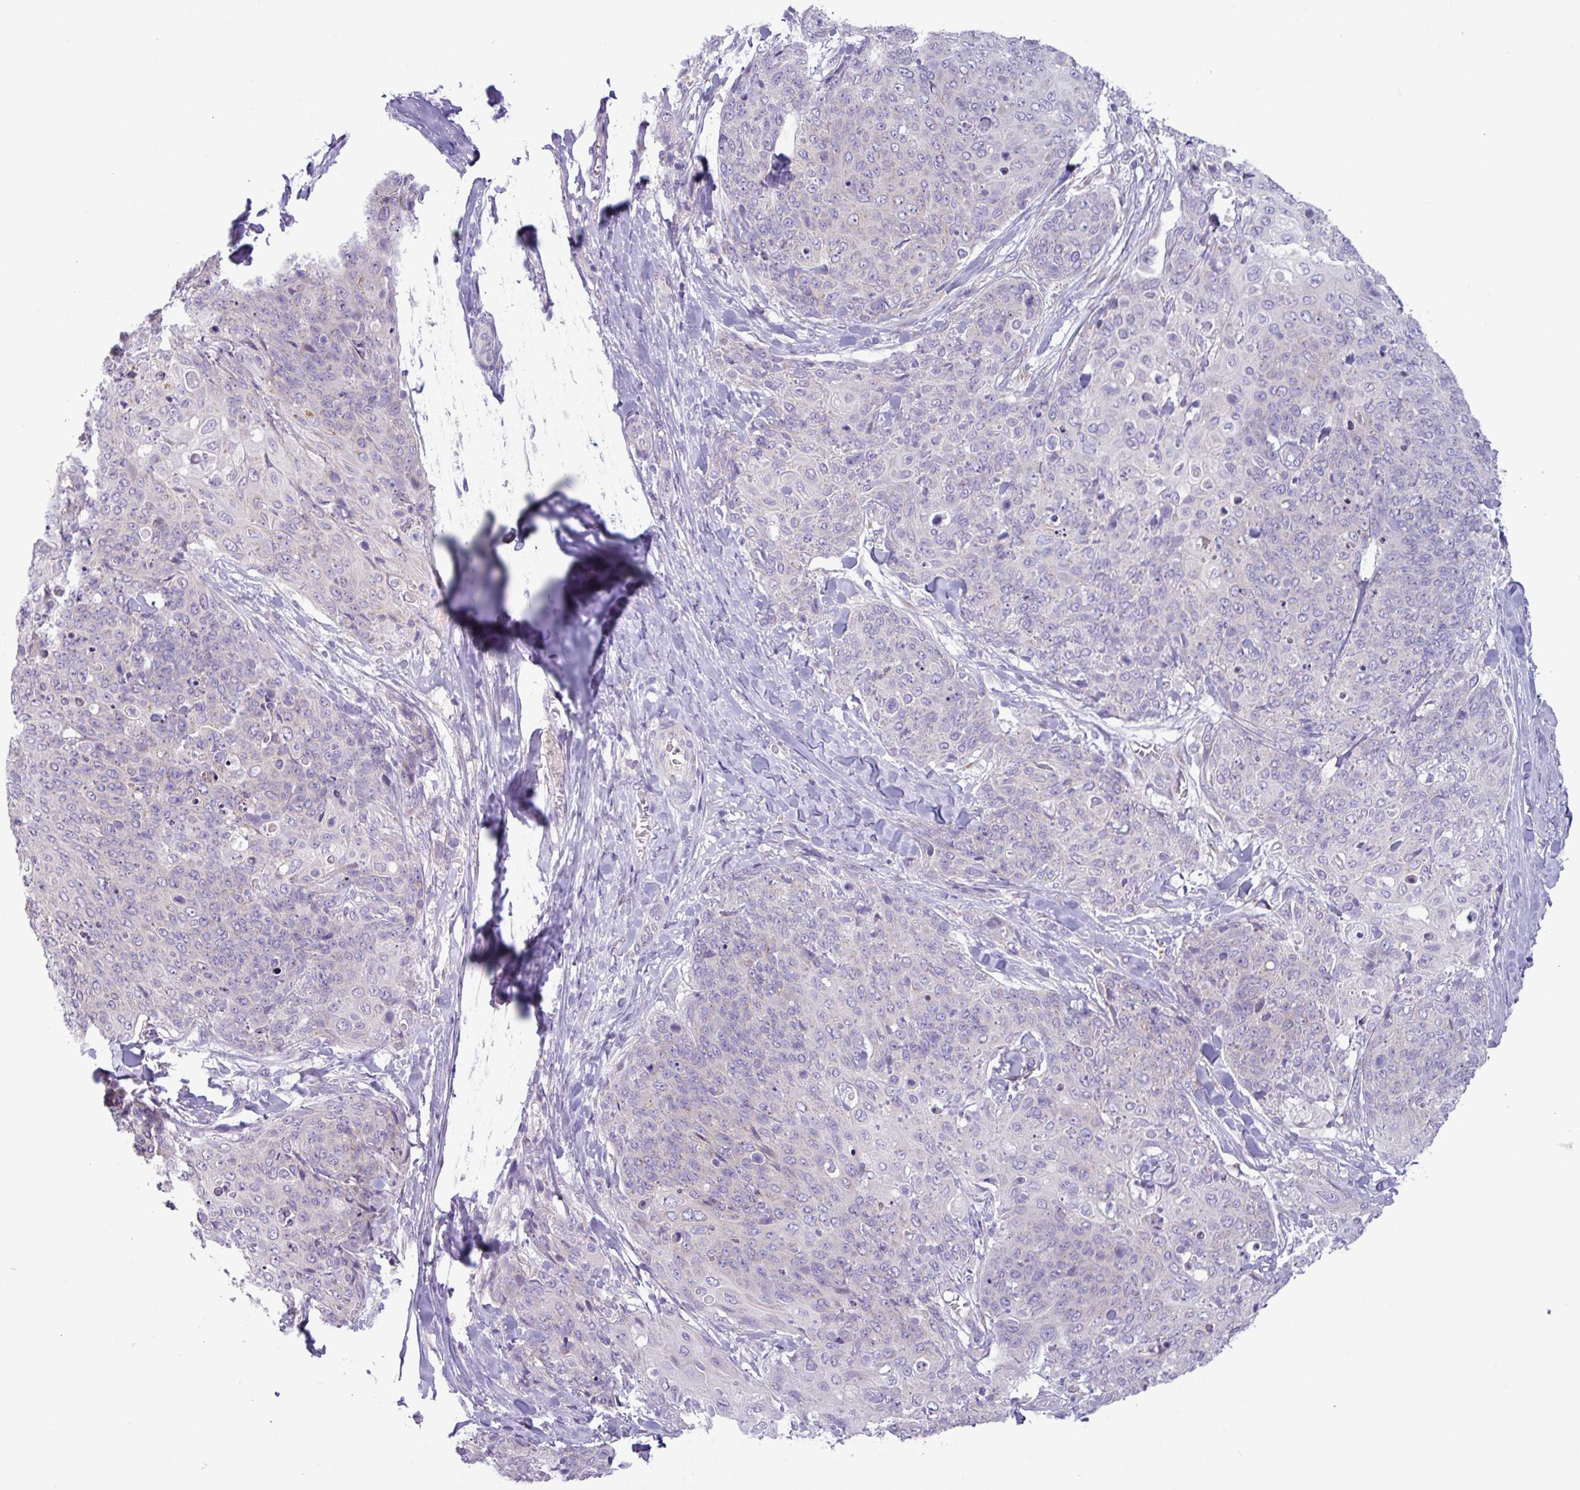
{"staining": {"intensity": "negative", "quantity": "none", "location": "none"}, "tissue": "skin cancer", "cell_type": "Tumor cells", "image_type": "cancer", "snomed": [{"axis": "morphology", "description": "Squamous cell carcinoma, NOS"}, {"axis": "topography", "description": "Skin"}, {"axis": "topography", "description": "Vulva"}], "caption": "Immunohistochemical staining of human squamous cell carcinoma (skin) displays no significant positivity in tumor cells. The staining is performed using DAB (3,3'-diaminobenzidine) brown chromogen with nuclei counter-stained in using hematoxylin.", "gene": "STIMATE", "patient": {"sex": "female", "age": 85}}